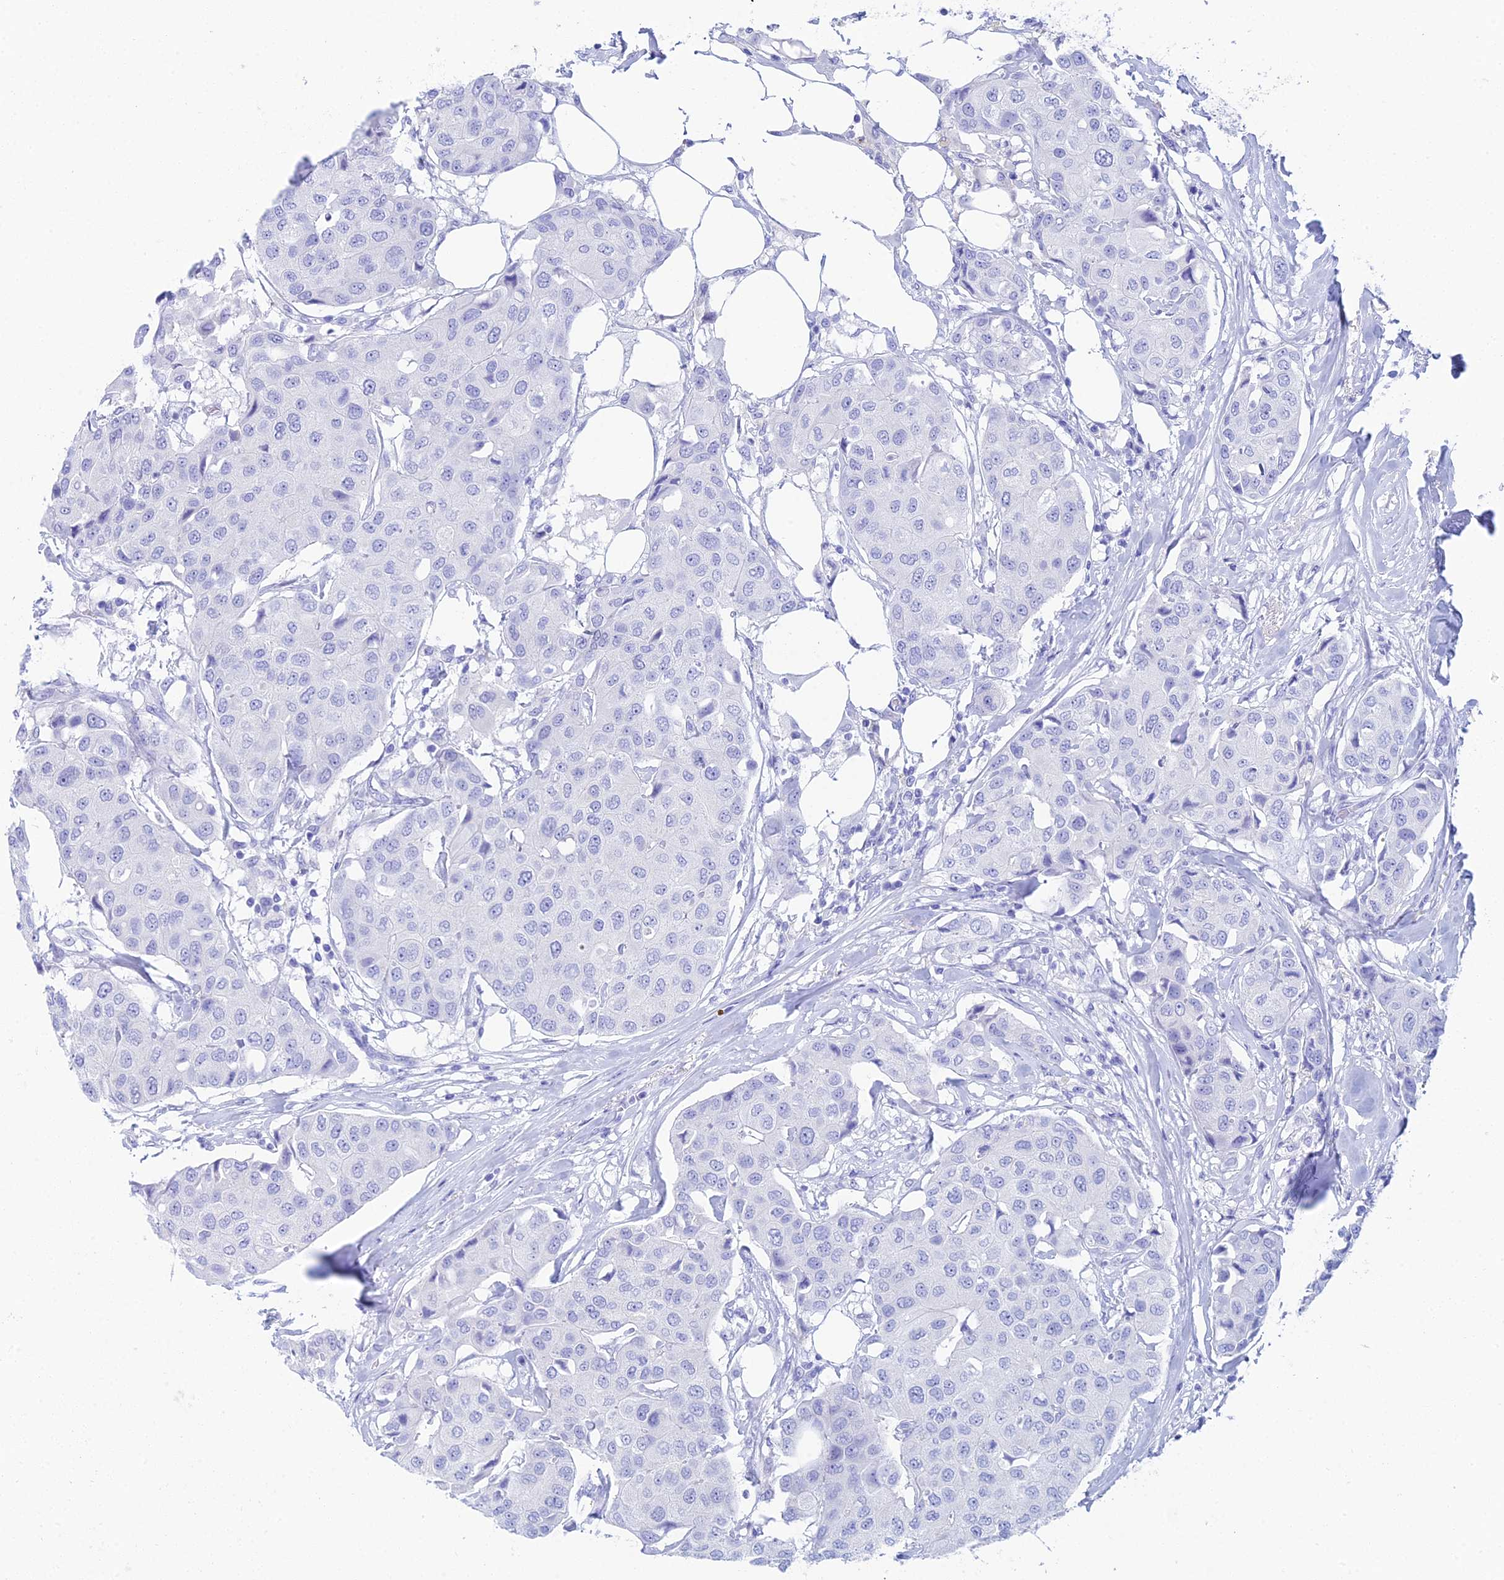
{"staining": {"intensity": "negative", "quantity": "none", "location": "none"}, "tissue": "breast cancer", "cell_type": "Tumor cells", "image_type": "cancer", "snomed": [{"axis": "morphology", "description": "Duct carcinoma"}, {"axis": "topography", "description": "Breast"}], "caption": "Micrograph shows no significant protein staining in tumor cells of breast cancer (invasive ductal carcinoma).", "gene": "REG1A", "patient": {"sex": "female", "age": 80}}